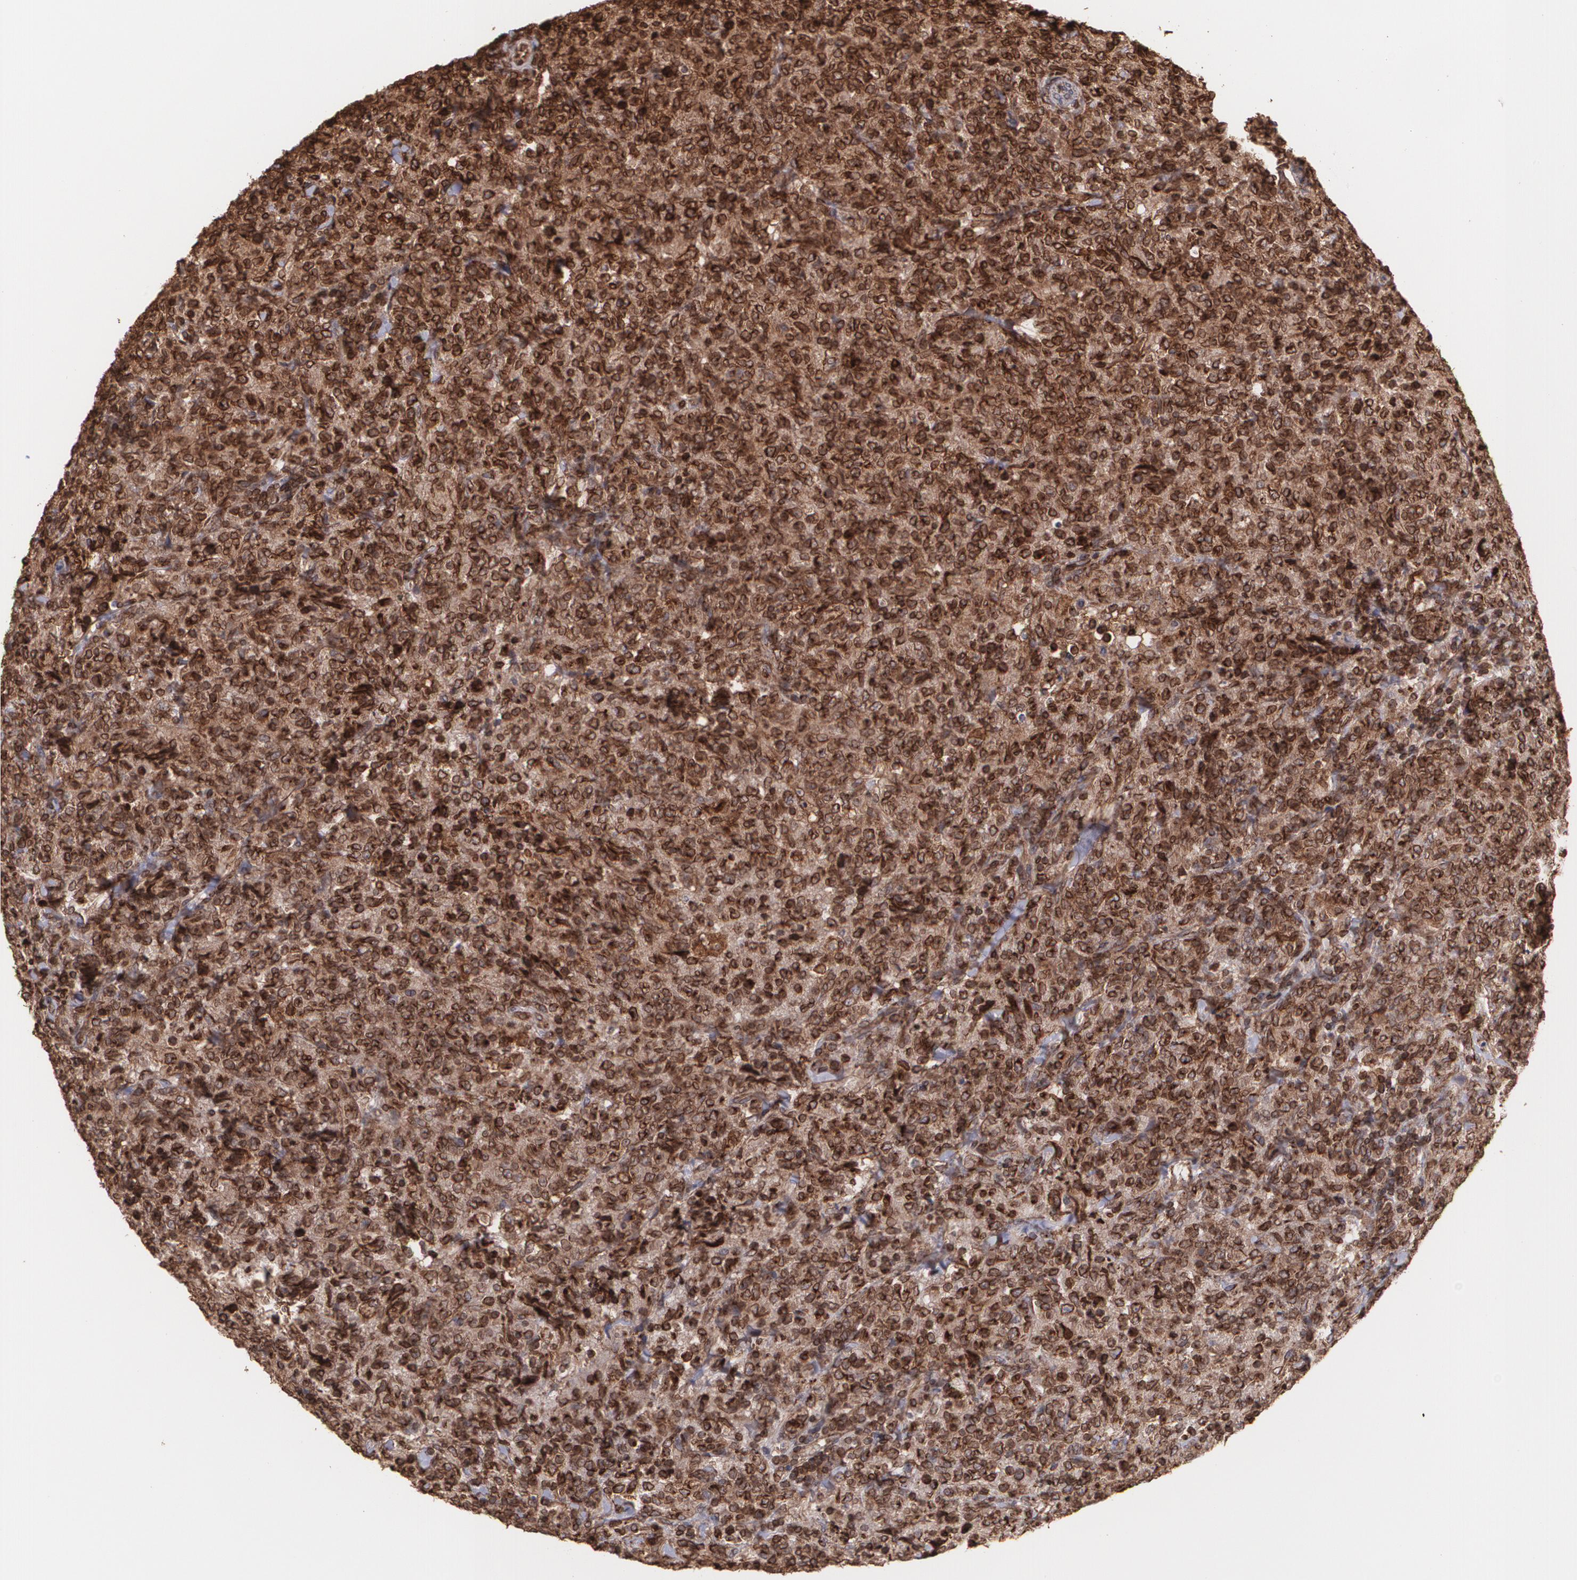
{"staining": {"intensity": "strong", "quantity": ">75%", "location": "cytoplasmic/membranous"}, "tissue": "lymphoma", "cell_type": "Tumor cells", "image_type": "cancer", "snomed": [{"axis": "morphology", "description": "Malignant lymphoma, non-Hodgkin's type, High grade"}, {"axis": "topography", "description": "Tonsil"}], "caption": "Lymphoma stained with DAB (3,3'-diaminobenzidine) immunohistochemistry (IHC) reveals high levels of strong cytoplasmic/membranous expression in about >75% of tumor cells.", "gene": "TRIP11", "patient": {"sex": "female", "age": 36}}